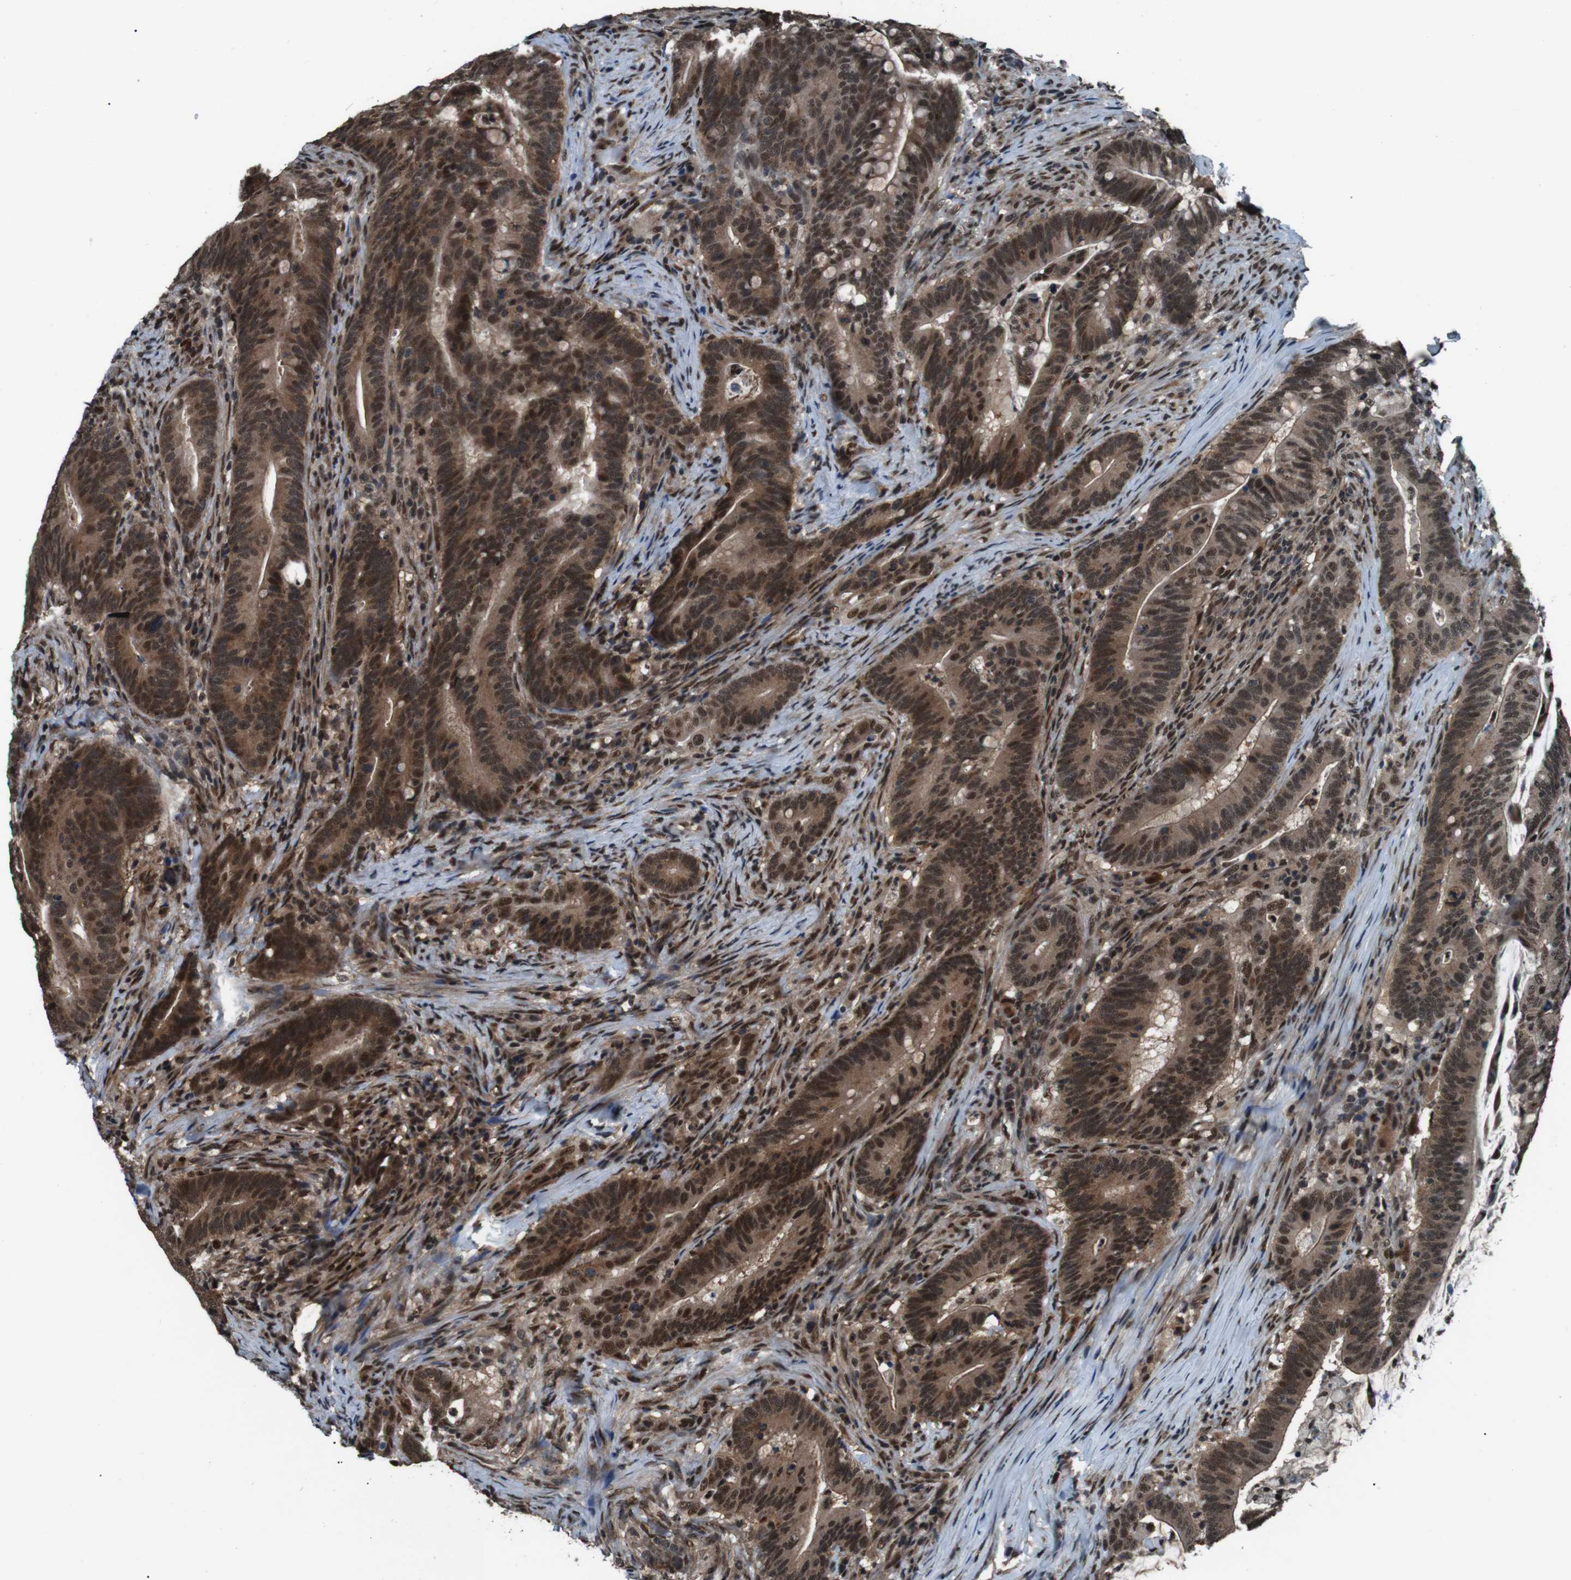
{"staining": {"intensity": "moderate", "quantity": ">75%", "location": "cytoplasmic/membranous,nuclear"}, "tissue": "colorectal cancer", "cell_type": "Tumor cells", "image_type": "cancer", "snomed": [{"axis": "morphology", "description": "Normal tissue, NOS"}, {"axis": "morphology", "description": "Adenocarcinoma, NOS"}, {"axis": "topography", "description": "Colon"}], "caption": "A medium amount of moderate cytoplasmic/membranous and nuclear staining is seen in about >75% of tumor cells in colorectal cancer (adenocarcinoma) tissue.", "gene": "NR4A2", "patient": {"sex": "female", "age": 66}}